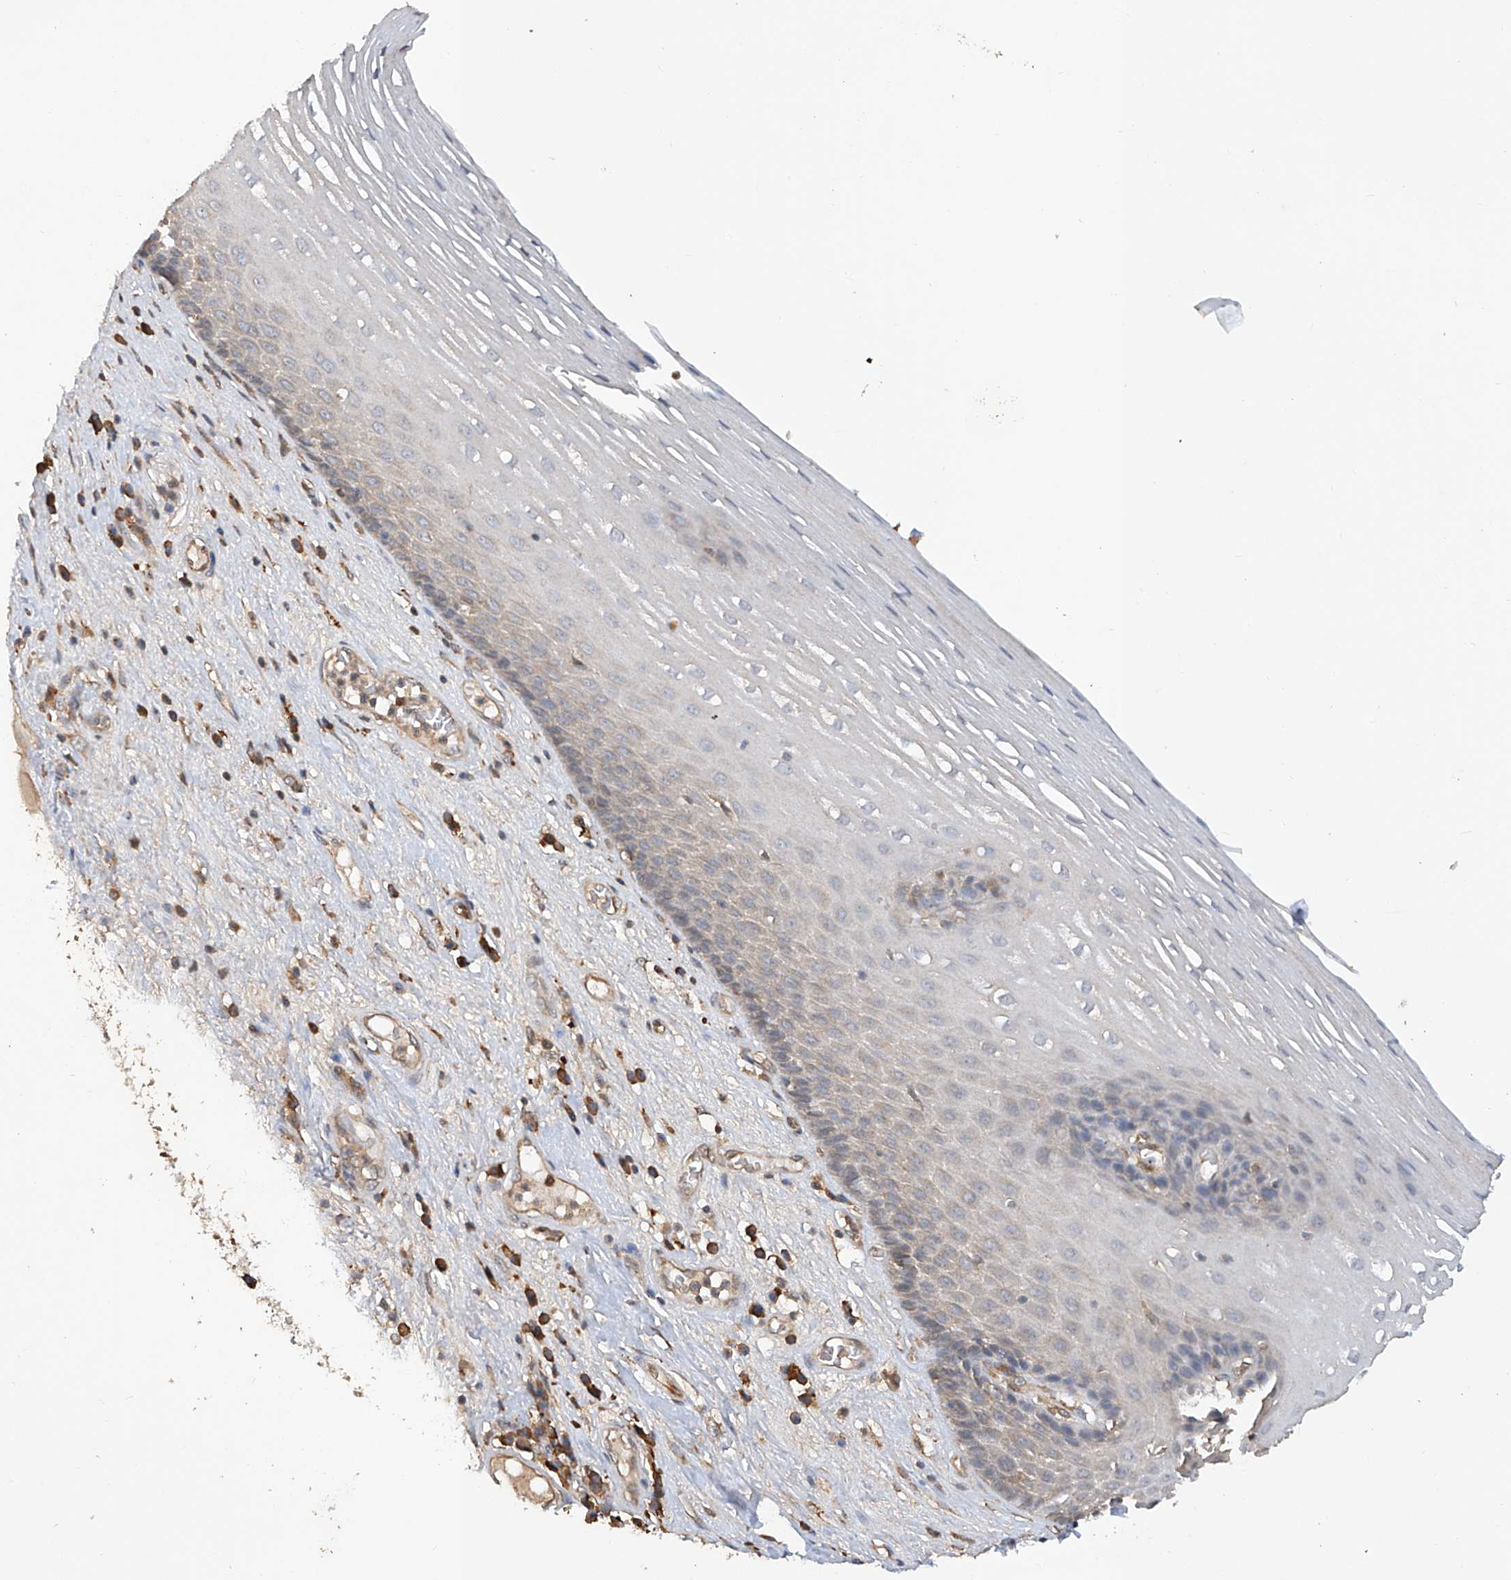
{"staining": {"intensity": "weak", "quantity": "<25%", "location": "cytoplasmic/membranous"}, "tissue": "esophagus", "cell_type": "Squamous epithelial cells", "image_type": "normal", "snomed": [{"axis": "morphology", "description": "Normal tissue, NOS"}, {"axis": "topography", "description": "Esophagus"}], "caption": "This is an IHC histopathology image of normal human esophagus. There is no expression in squamous epithelial cells.", "gene": "RILPL2", "patient": {"sex": "male", "age": 62}}